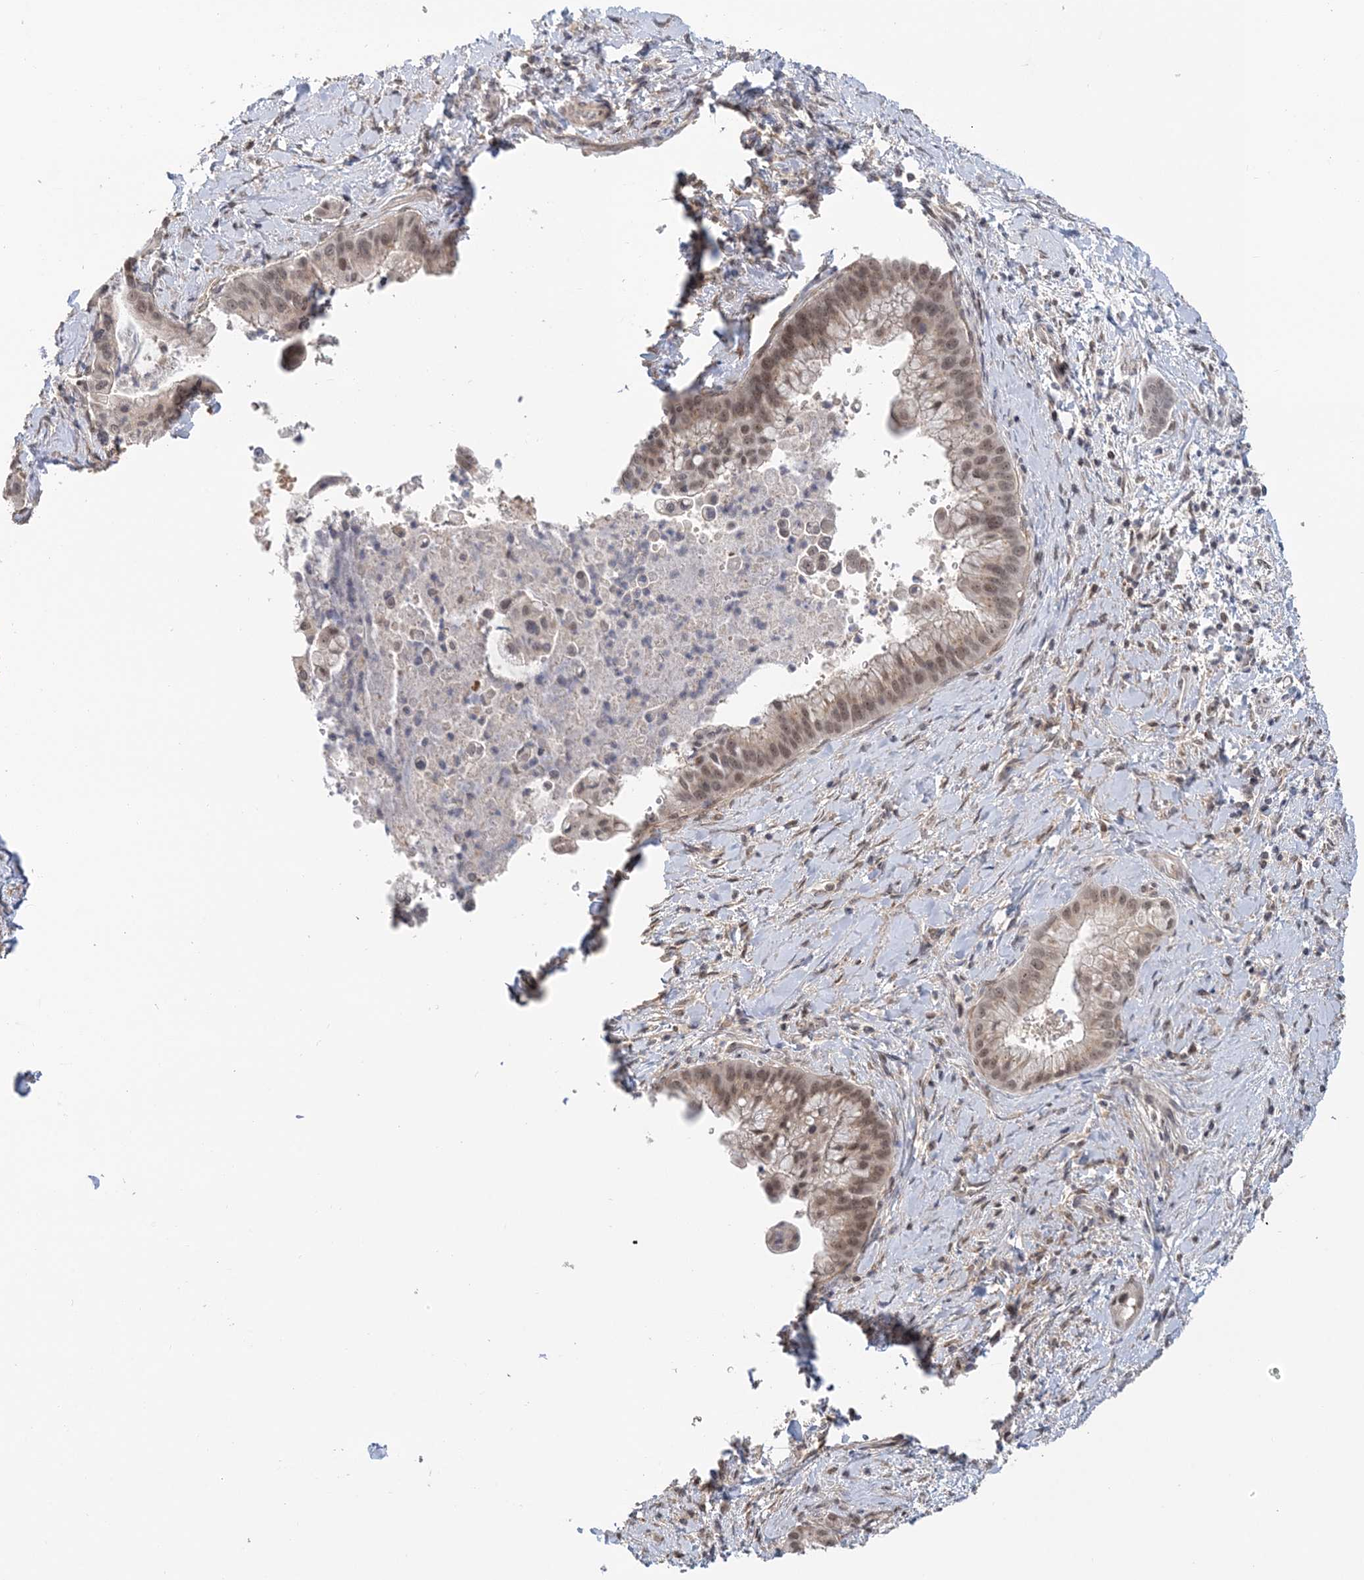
{"staining": {"intensity": "weak", "quantity": ">75%", "location": "nuclear"}, "tissue": "liver cancer", "cell_type": "Tumor cells", "image_type": "cancer", "snomed": [{"axis": "morphology", "description": "Cholangiocarcinoma"}, {"axis": "topography", "description": "Liver"}], "caption": "Liver cancer (cholangiocarcinoma) was stained to show a protein in brown. There is low levels of weak nuclear staining in about >75% of tumor cells.", "gene": "TSHZ2", "patient": {"sex": "female", "age": 54}}